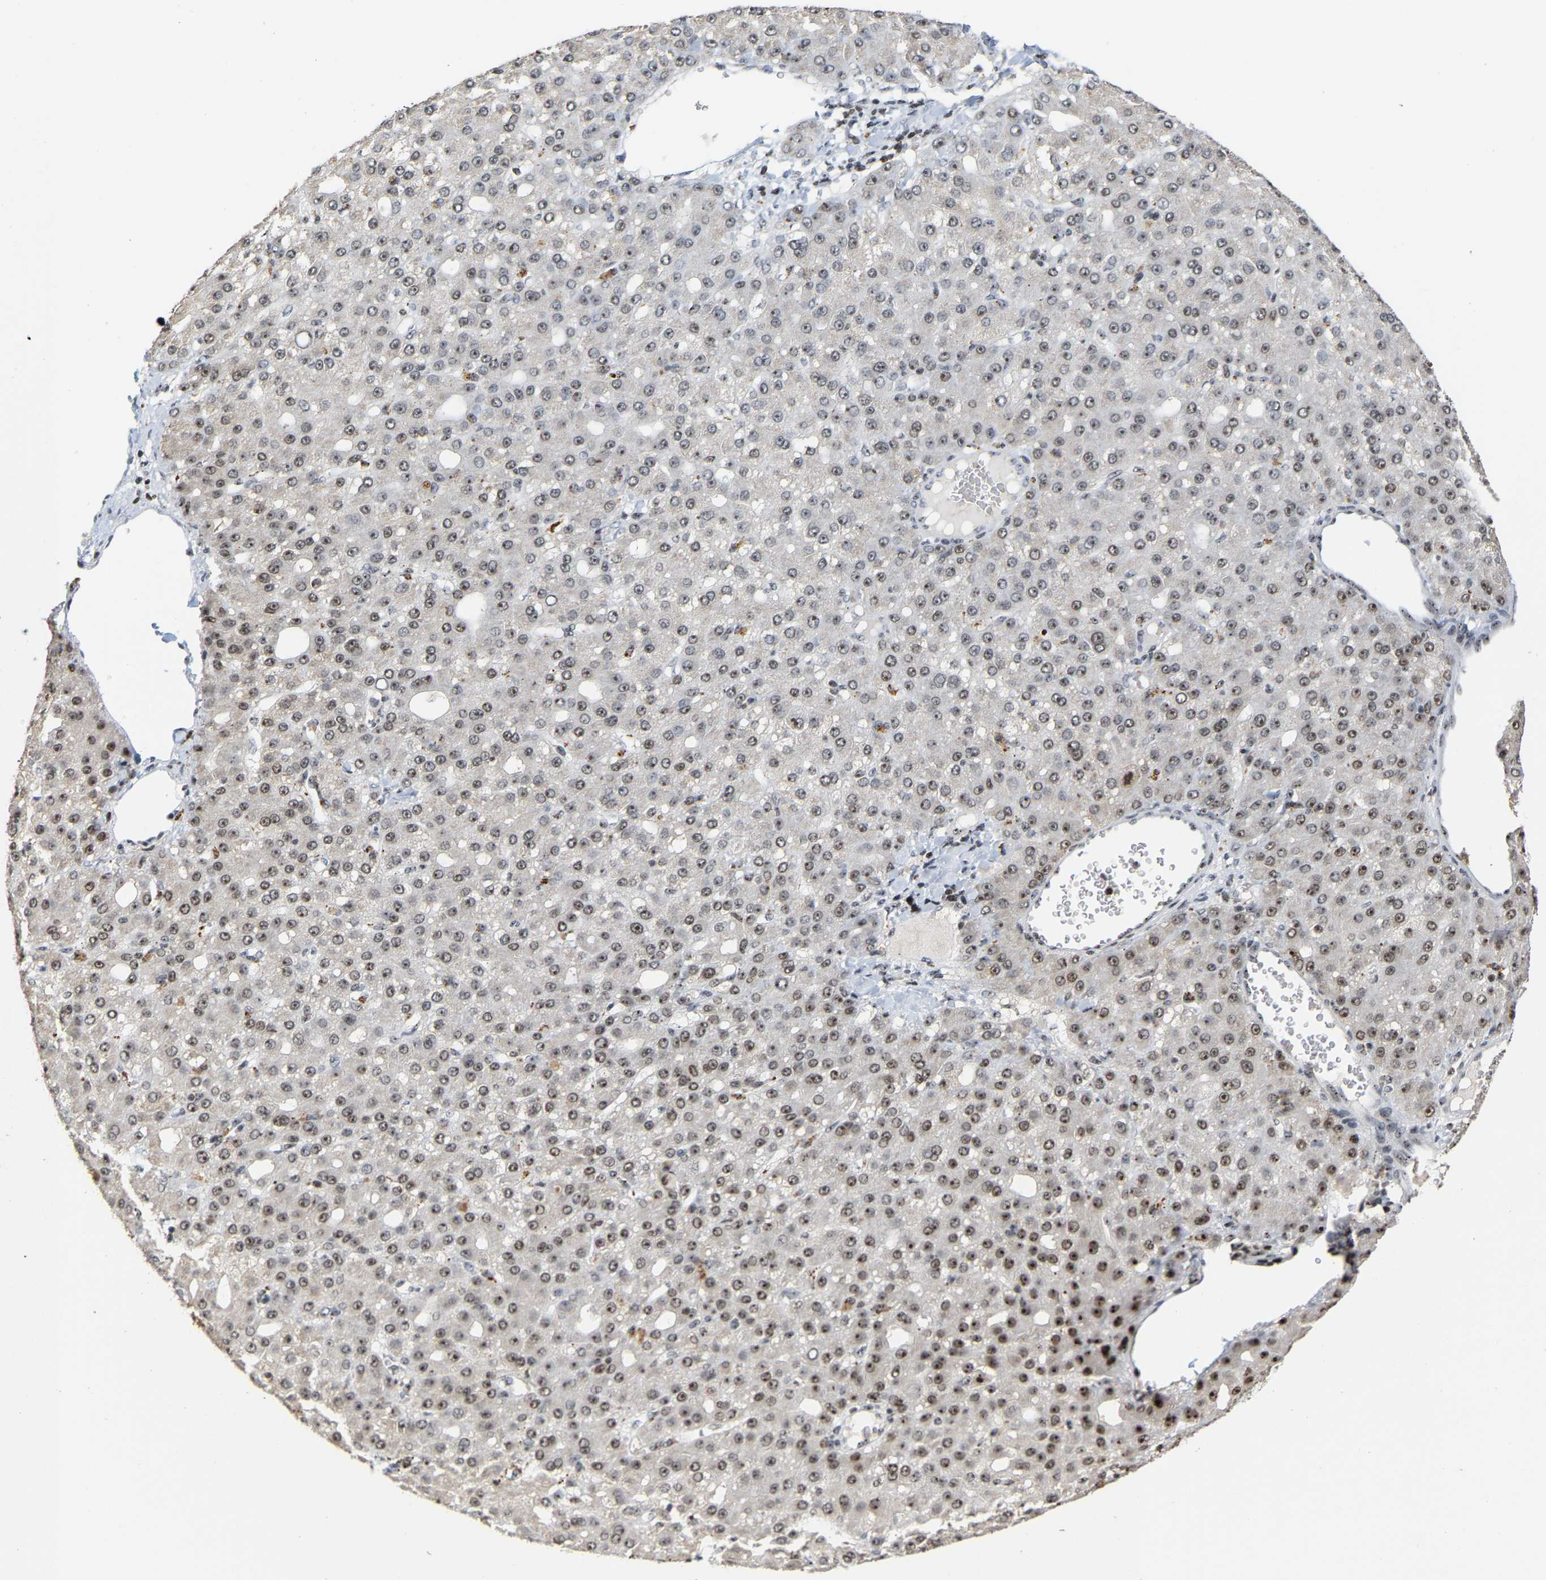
{"staining": {"intensity": "moderate", "quantity": "25%-75%", "location": "nuclear"}, "tissue": "liver cancer", "cell_type": "Tumor cells", "image_type": "cancer", "snomed": [{"axis": "morphology", "description": "Carcinoma, Hepatocellular, NOS"}, {"axis": "topography", "description": "Liver"}], "caption": "A histopathology image of human liver cancer (hepatocellular carcinoma) stained for a protein exhibits moderate nuclear brown staining in tumor cells. (brown staining indicates protein expression, while blue staining denotes nuclei).", "gene": "NOP58", "patient": {"sex": "male", "age": 67}}